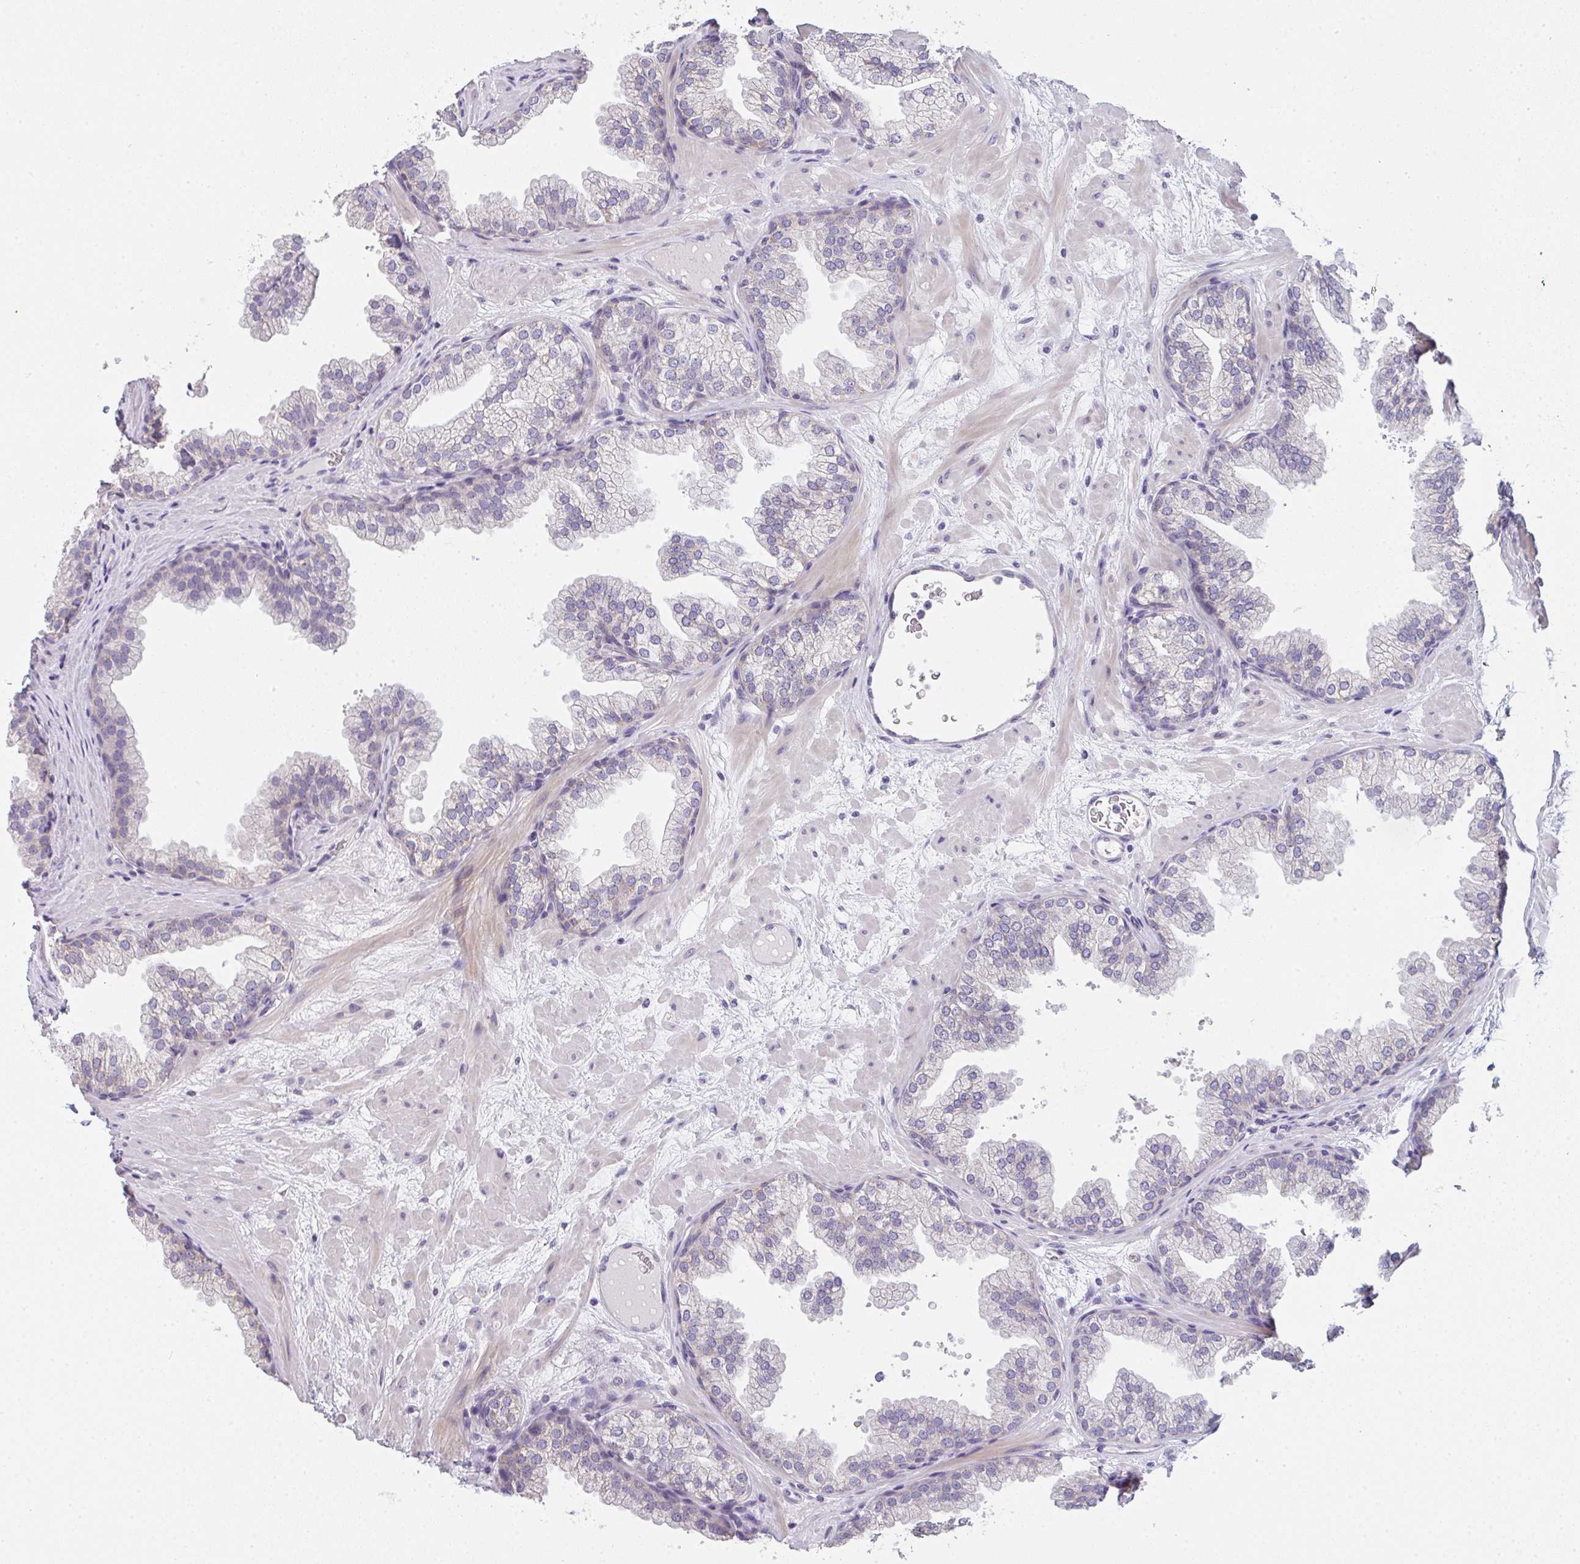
{"staining": {"intensity": "negative", "quantity": "none", "location": "none"}, "tissue": "prostate", "cell_type": "Glandular cells", "image_type": "normal", "snomed": [{"axis": "morphology", "description": "Normal tissue, NOS"}, {"axis": "topography", "description": "Prostate"}], "caption": "Protein analysis of benign prostate displays no significant staining in glandular cells.", "gene": "CACNA1S", "patient": {"sex": "male", "age": 37}}